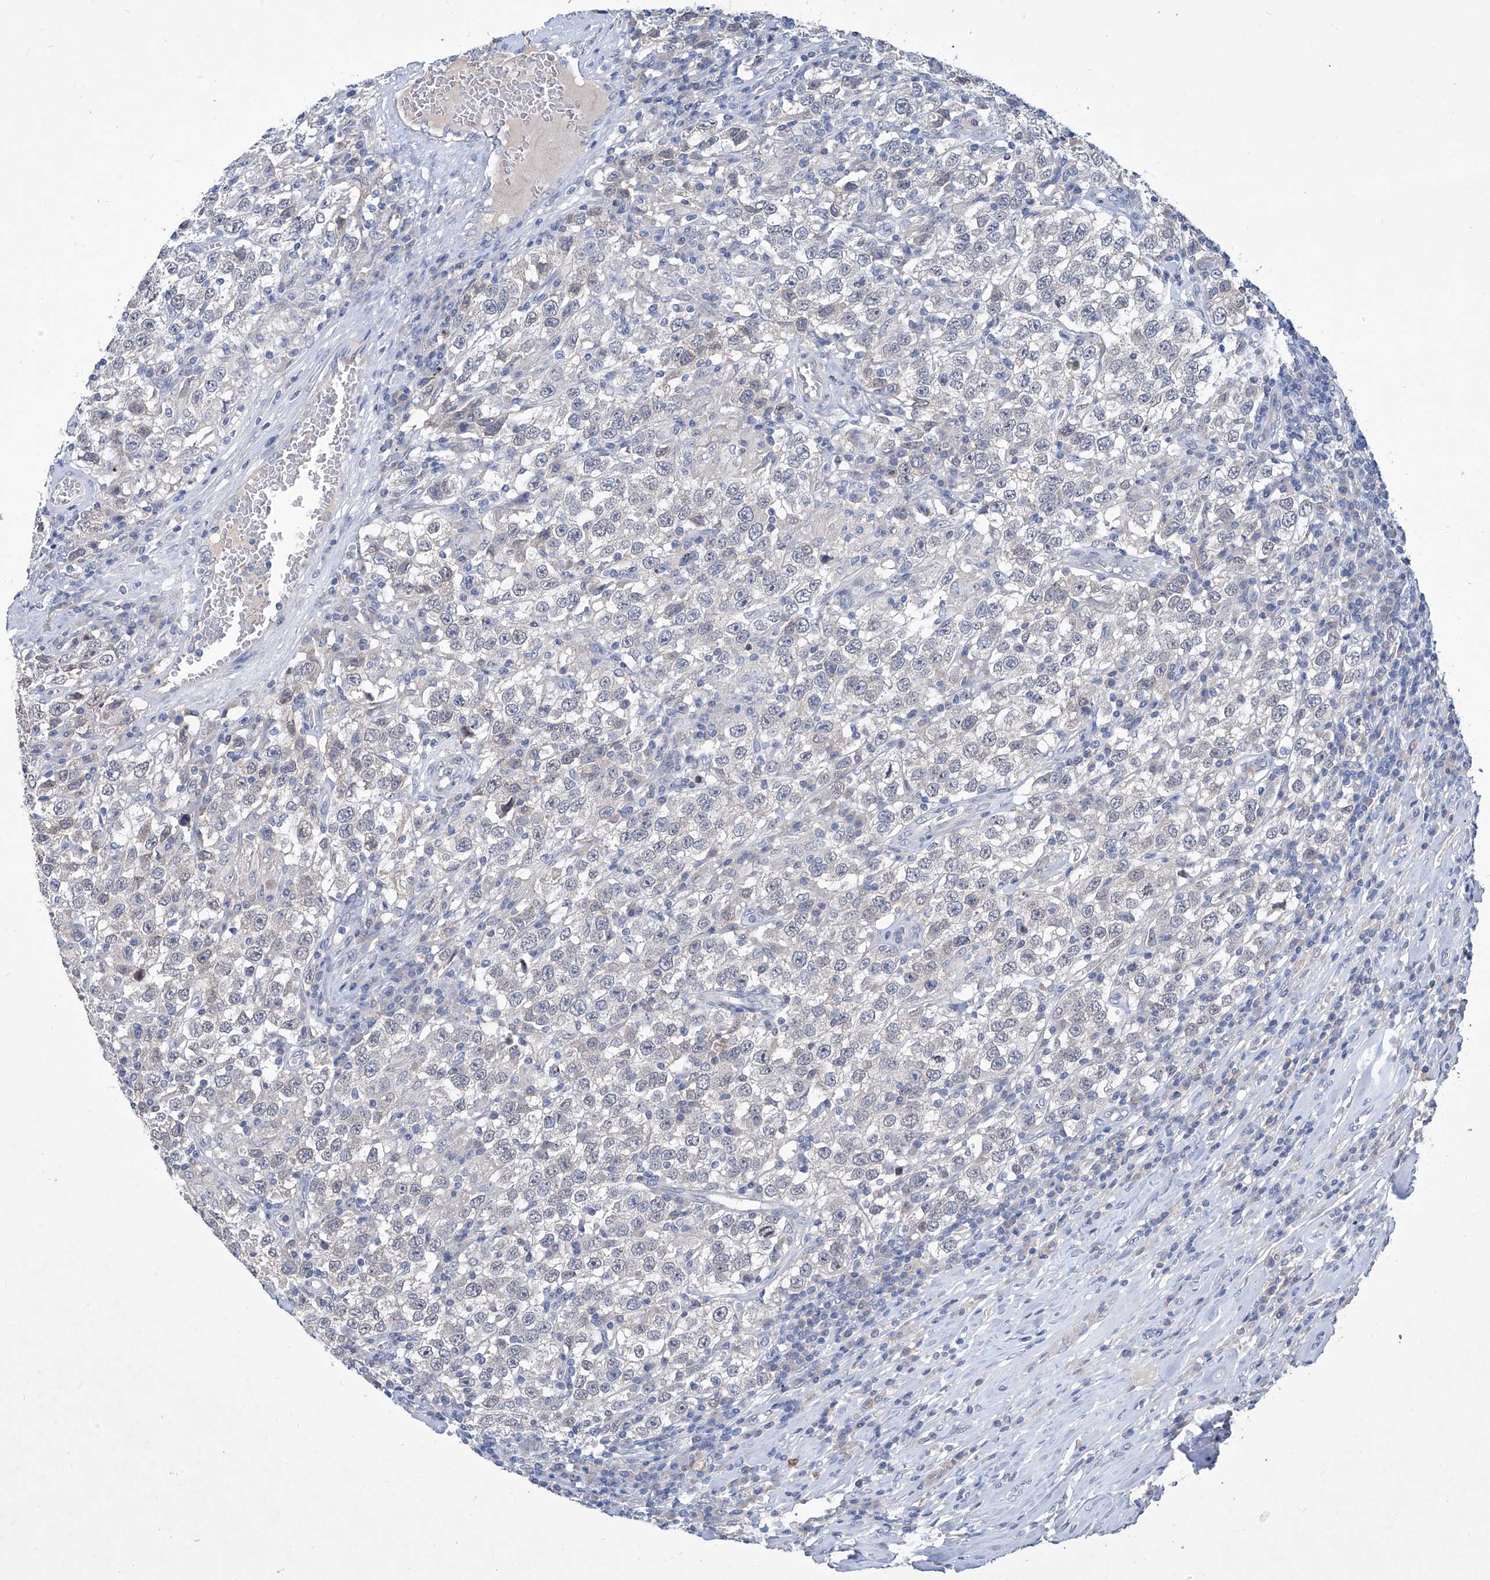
{"staining": {"intensity": "negative", "quantity": "none", "location": "none"}, "tissue": "testis cancer", "cell_type": "Tumor cells", "image_type": "cancer", "snomed": [{"axis": "morphology", "description": "Seminoma, NOS"}, {"axis": "topography", "description": "Testis"}], "caption": "This is a micrograph of immunohistochemistry (IHC) staining of seminoma (testis), which shows no positivity in tumor cells. (Stains: DAB immunohistochemistry (IHC) with hematoxylin counter stain, Microscopy: brightfield microscopy at high magnification).", "gene": "KLHL17", "patient": {"sex": "male", "age": 41}}